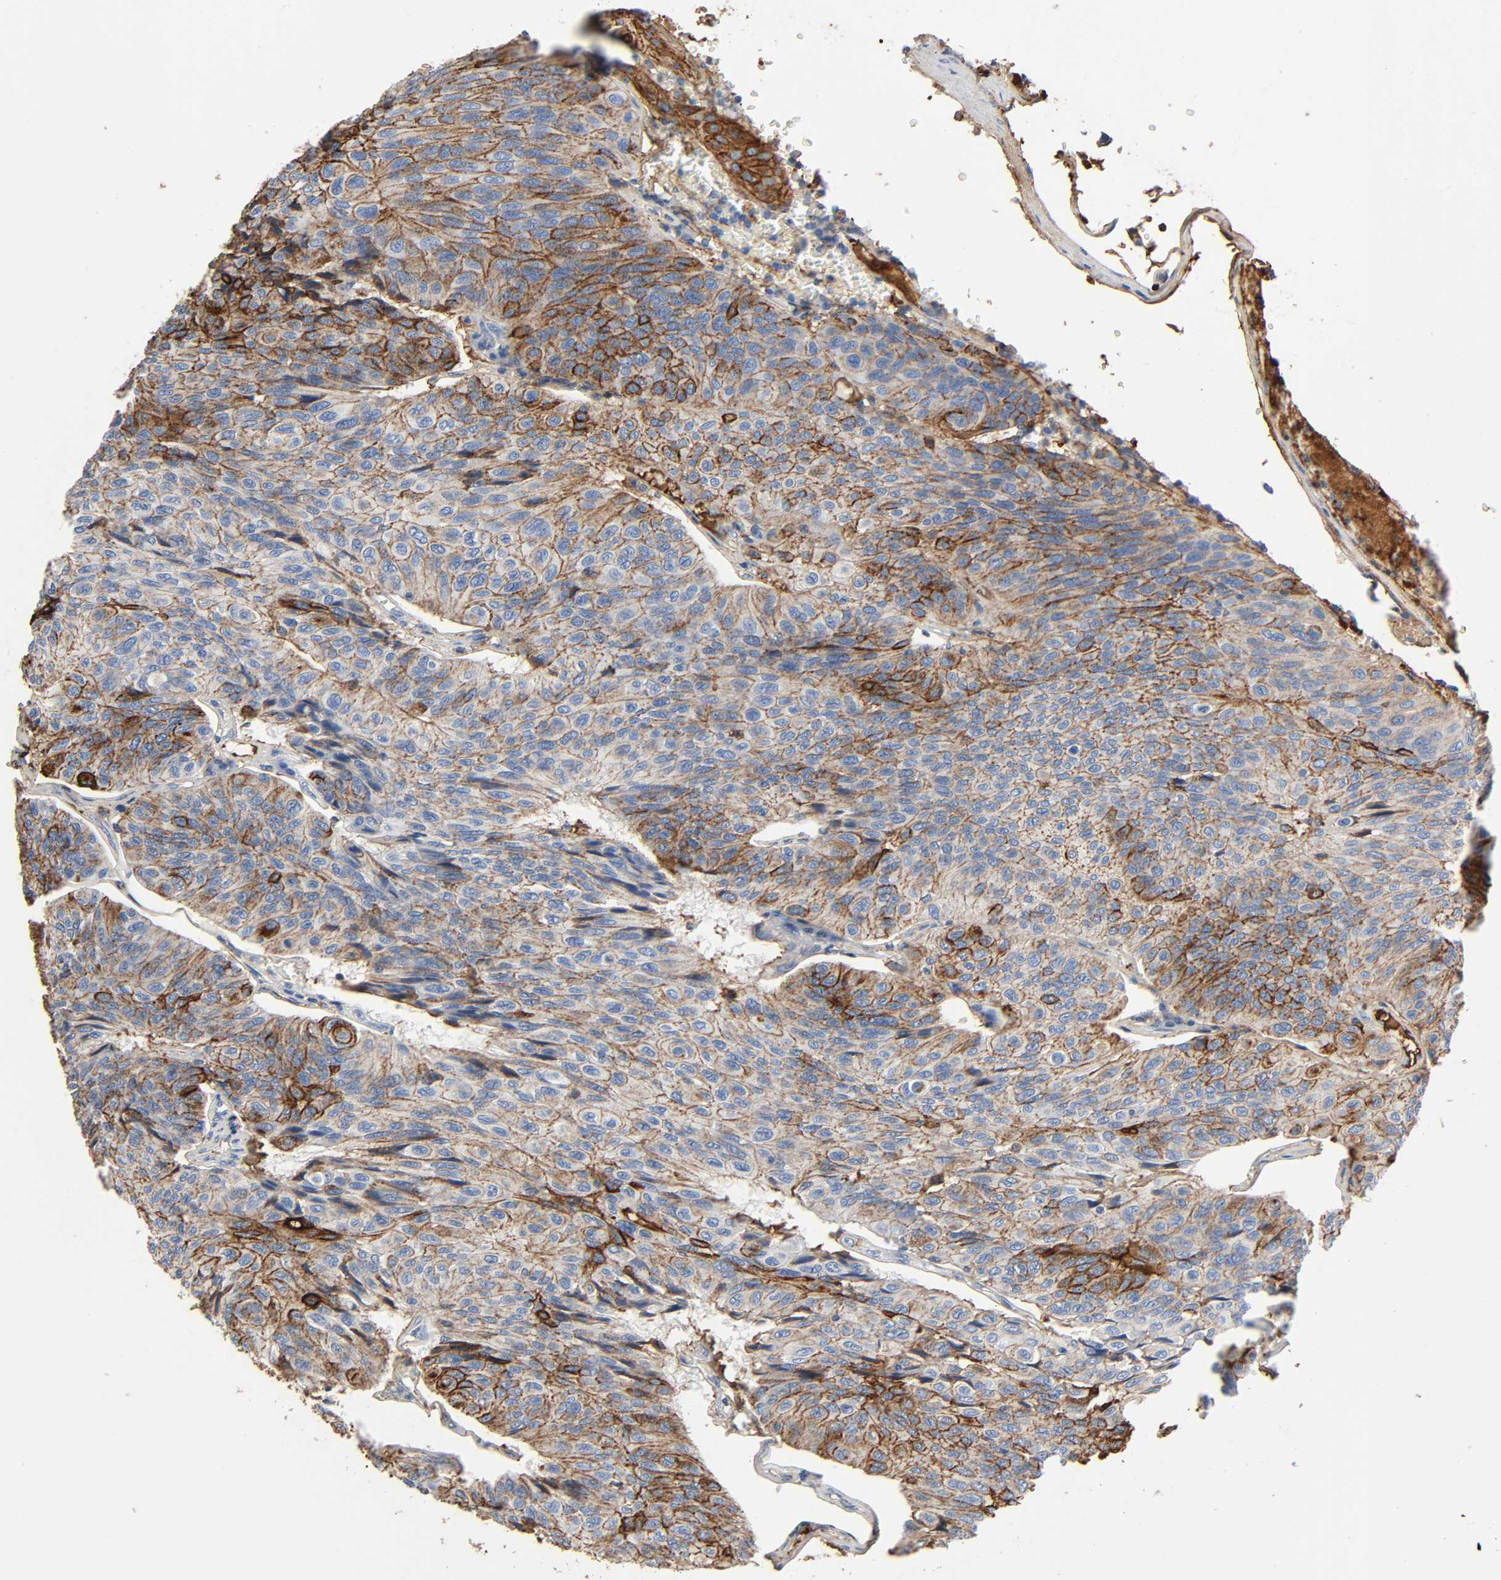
{"staining": {"intensity": "moderate", "quantity": ">75%", "location": "cytoplasmic/membranous"}, "tissue": "urothelial cancer", "cell_type": "Tumor cells", "image_type": "cancer", "snomed": [{"axis": "morphology", "description": "Urothelial carcinoma, High grade"}, {"axis": "topography", "description": "Urinary bladder"}], "caption": "Human urothelial carcinoma (high-grade) stained for a protein (brown) exhibits moderate cytoplasmic/membranous positive staining in about >75% of tumor cells.", "gene": "C3", "patient": {"sex": "male", "age": 66}}